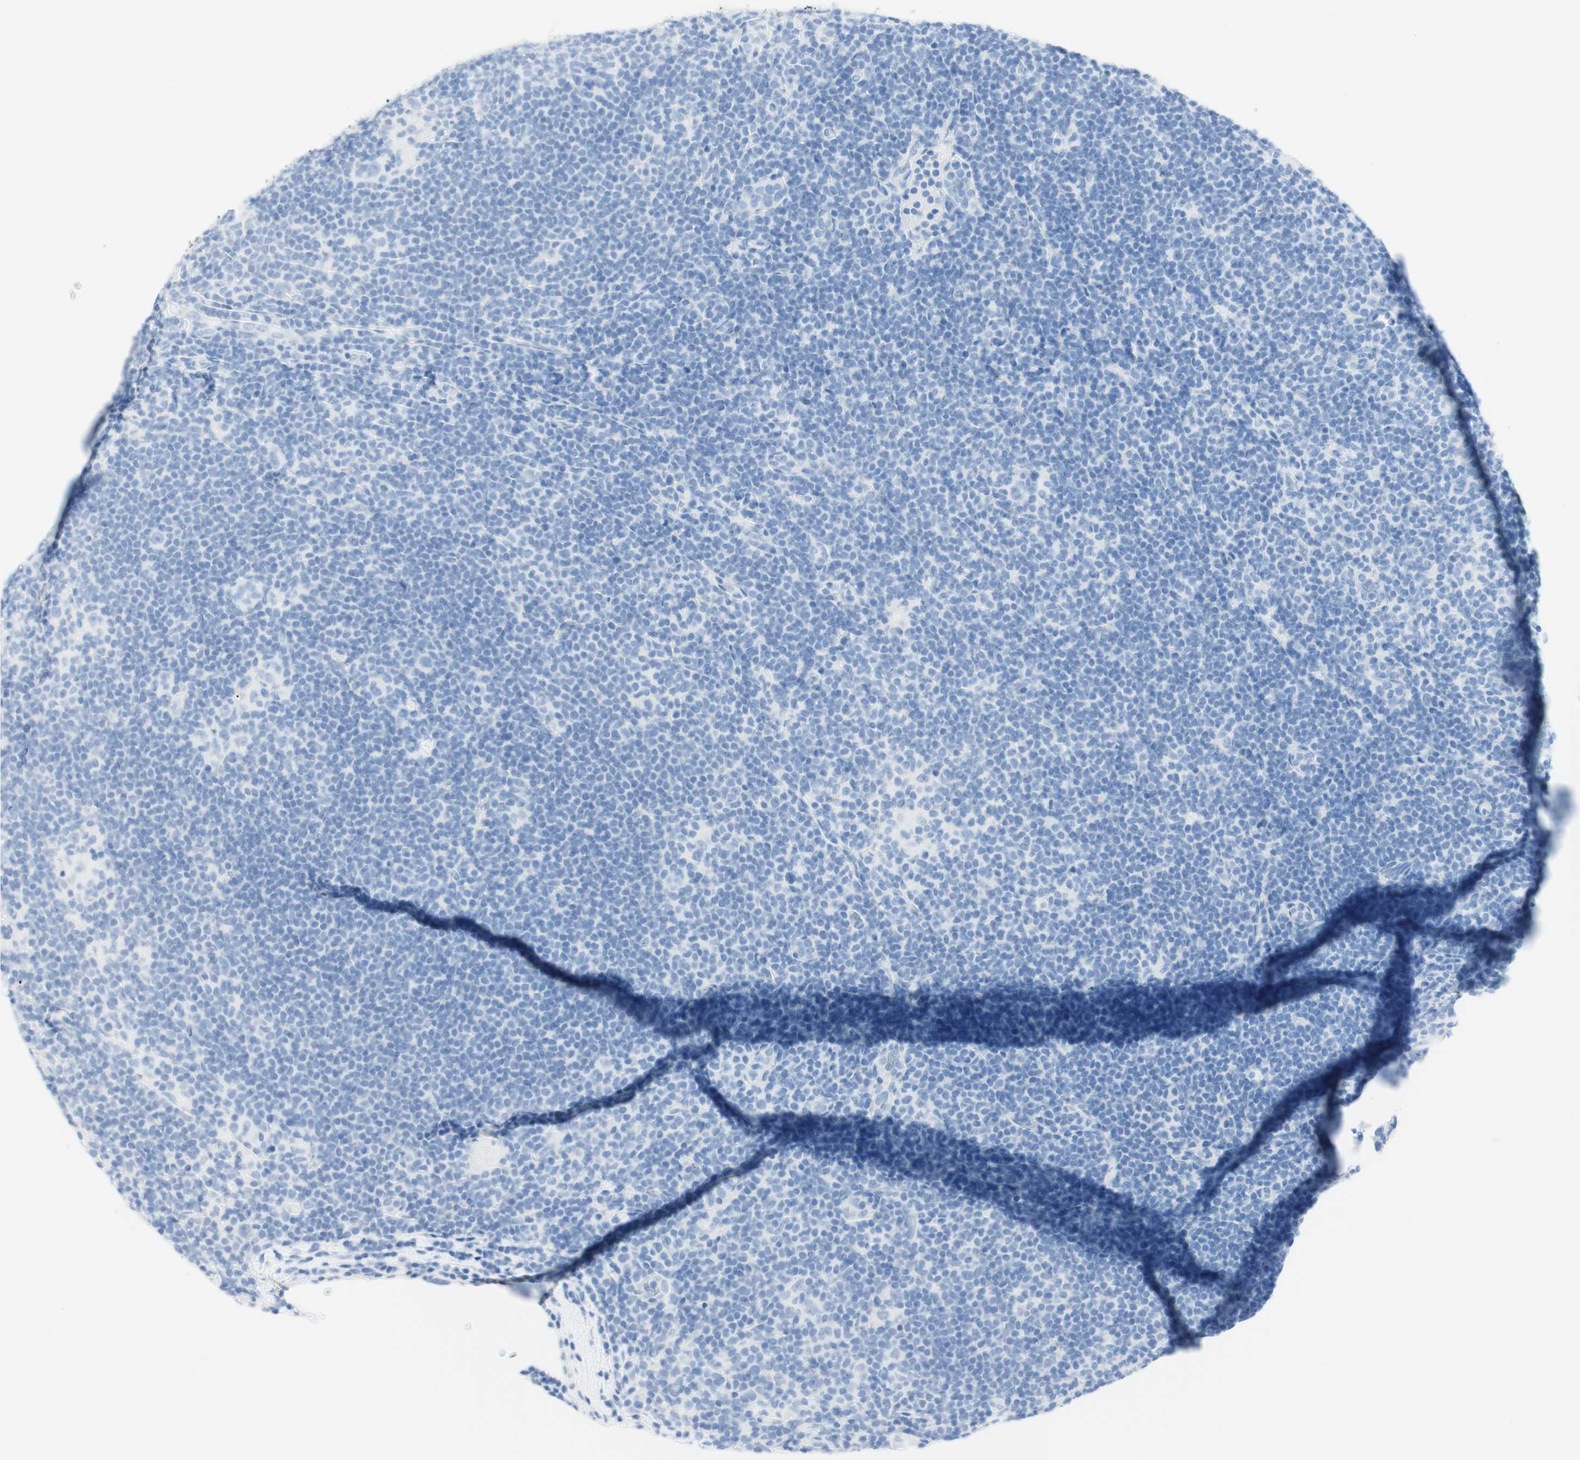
{"staining": {"intensity": "negative", "quantity": "none", "location": "none"}, "tissue": "lymphoma", "cell_type": "Tumor cells", "image_type": "cancer", "snomed": [{"axis": "morphology", "description": "Hodgkin's disease, NOS"}, {"axis": "topography", "description": "Lymph node"}], "caption": "Tumor cells show no significant staining in Hodgkin's disease.", "gene": "TPO", "patient": {"sex": "female", "age": 57}}